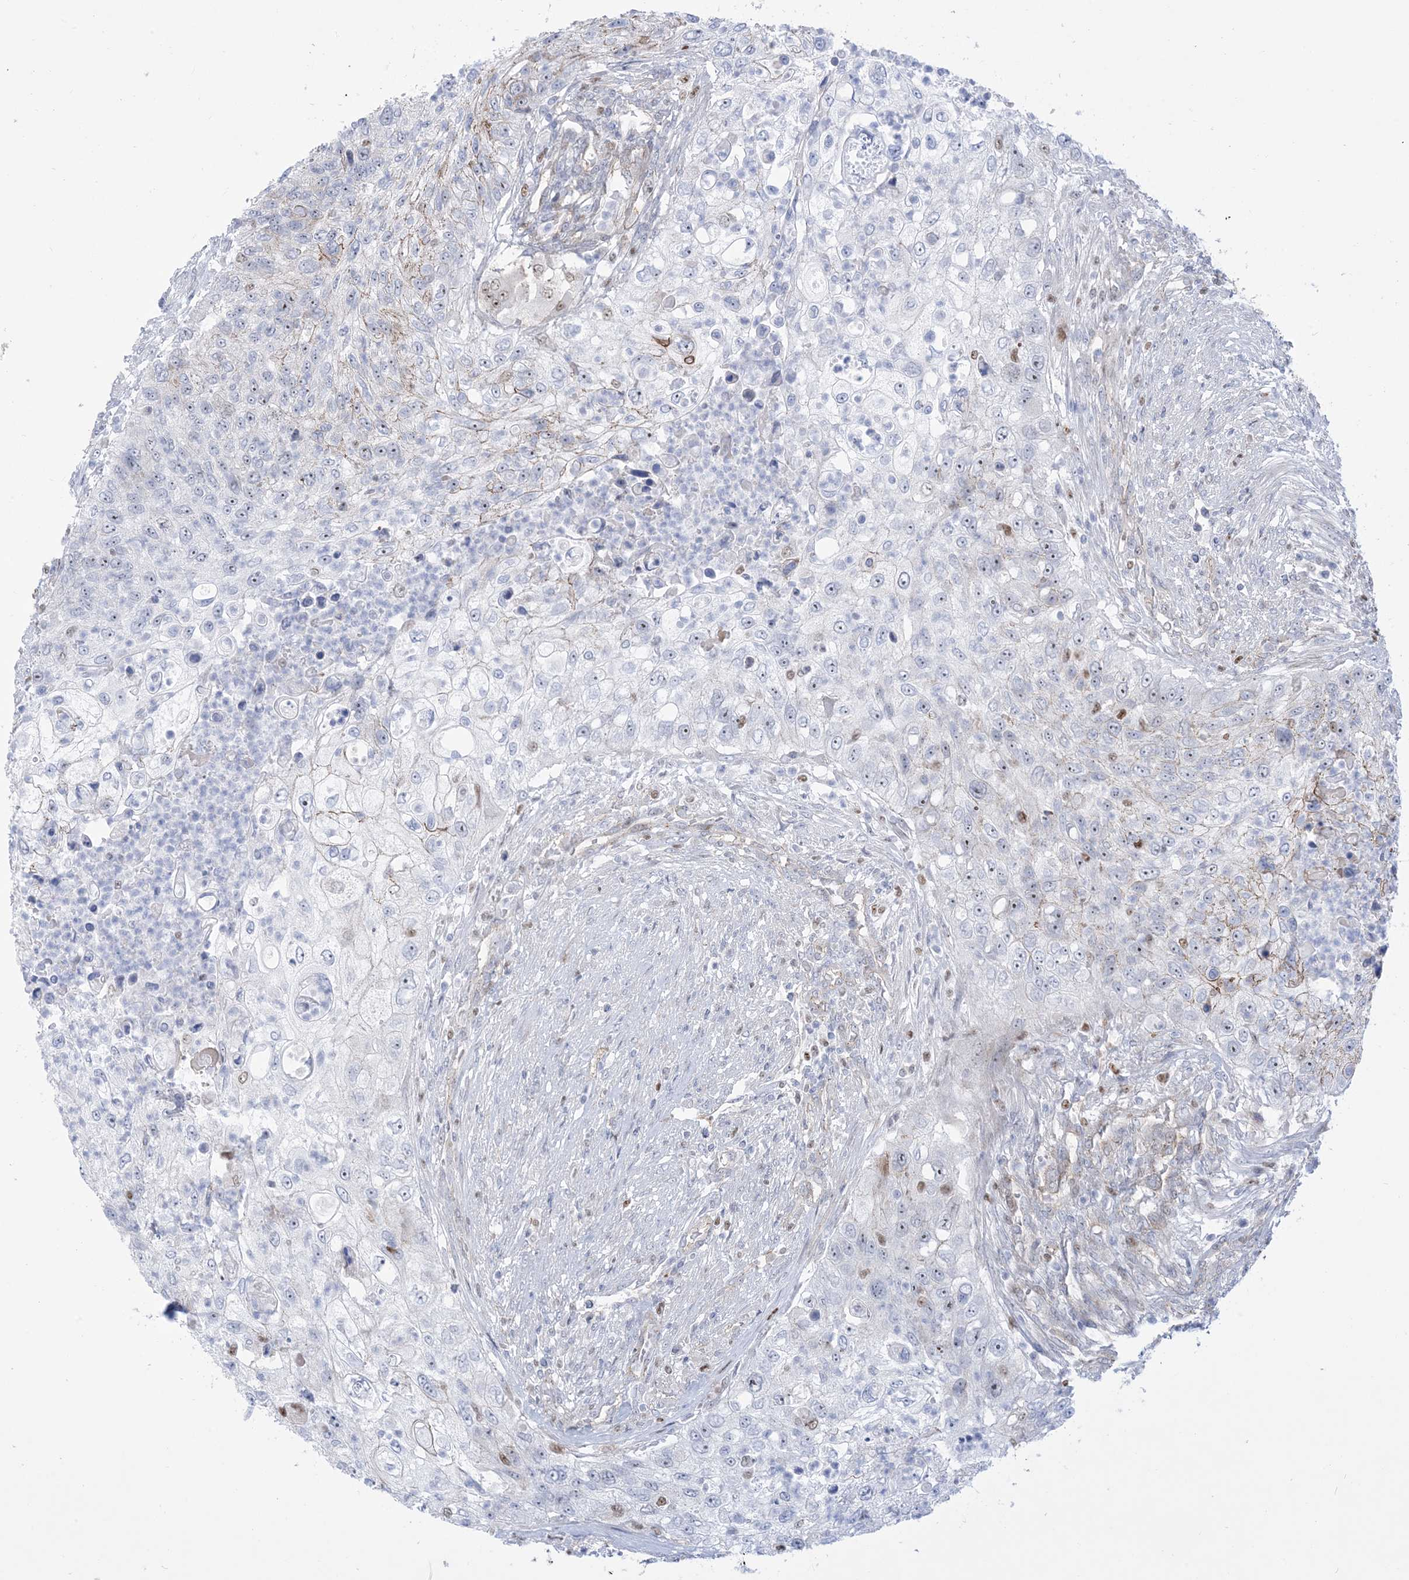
{"staining": {"intensity": "weak", "quantity": "25%-75%", "location": "nuclear"}, "tissue": "urothelial cancer", "cell_type": "Tumor cells", "image_type": "cancer", "snomed": [{"axis": "morphology", "description": "Urothelial carcinoma, High grade"}, {"axis": "topography", "description": "Urinary bladder"}], "caption": "A brown stain shows weak nuclear staining of a protein in urothelial carcinoma (high-grade) tumor cells.", "gene": "MARS2", "patient": {"sex": "female", "age": 60}}